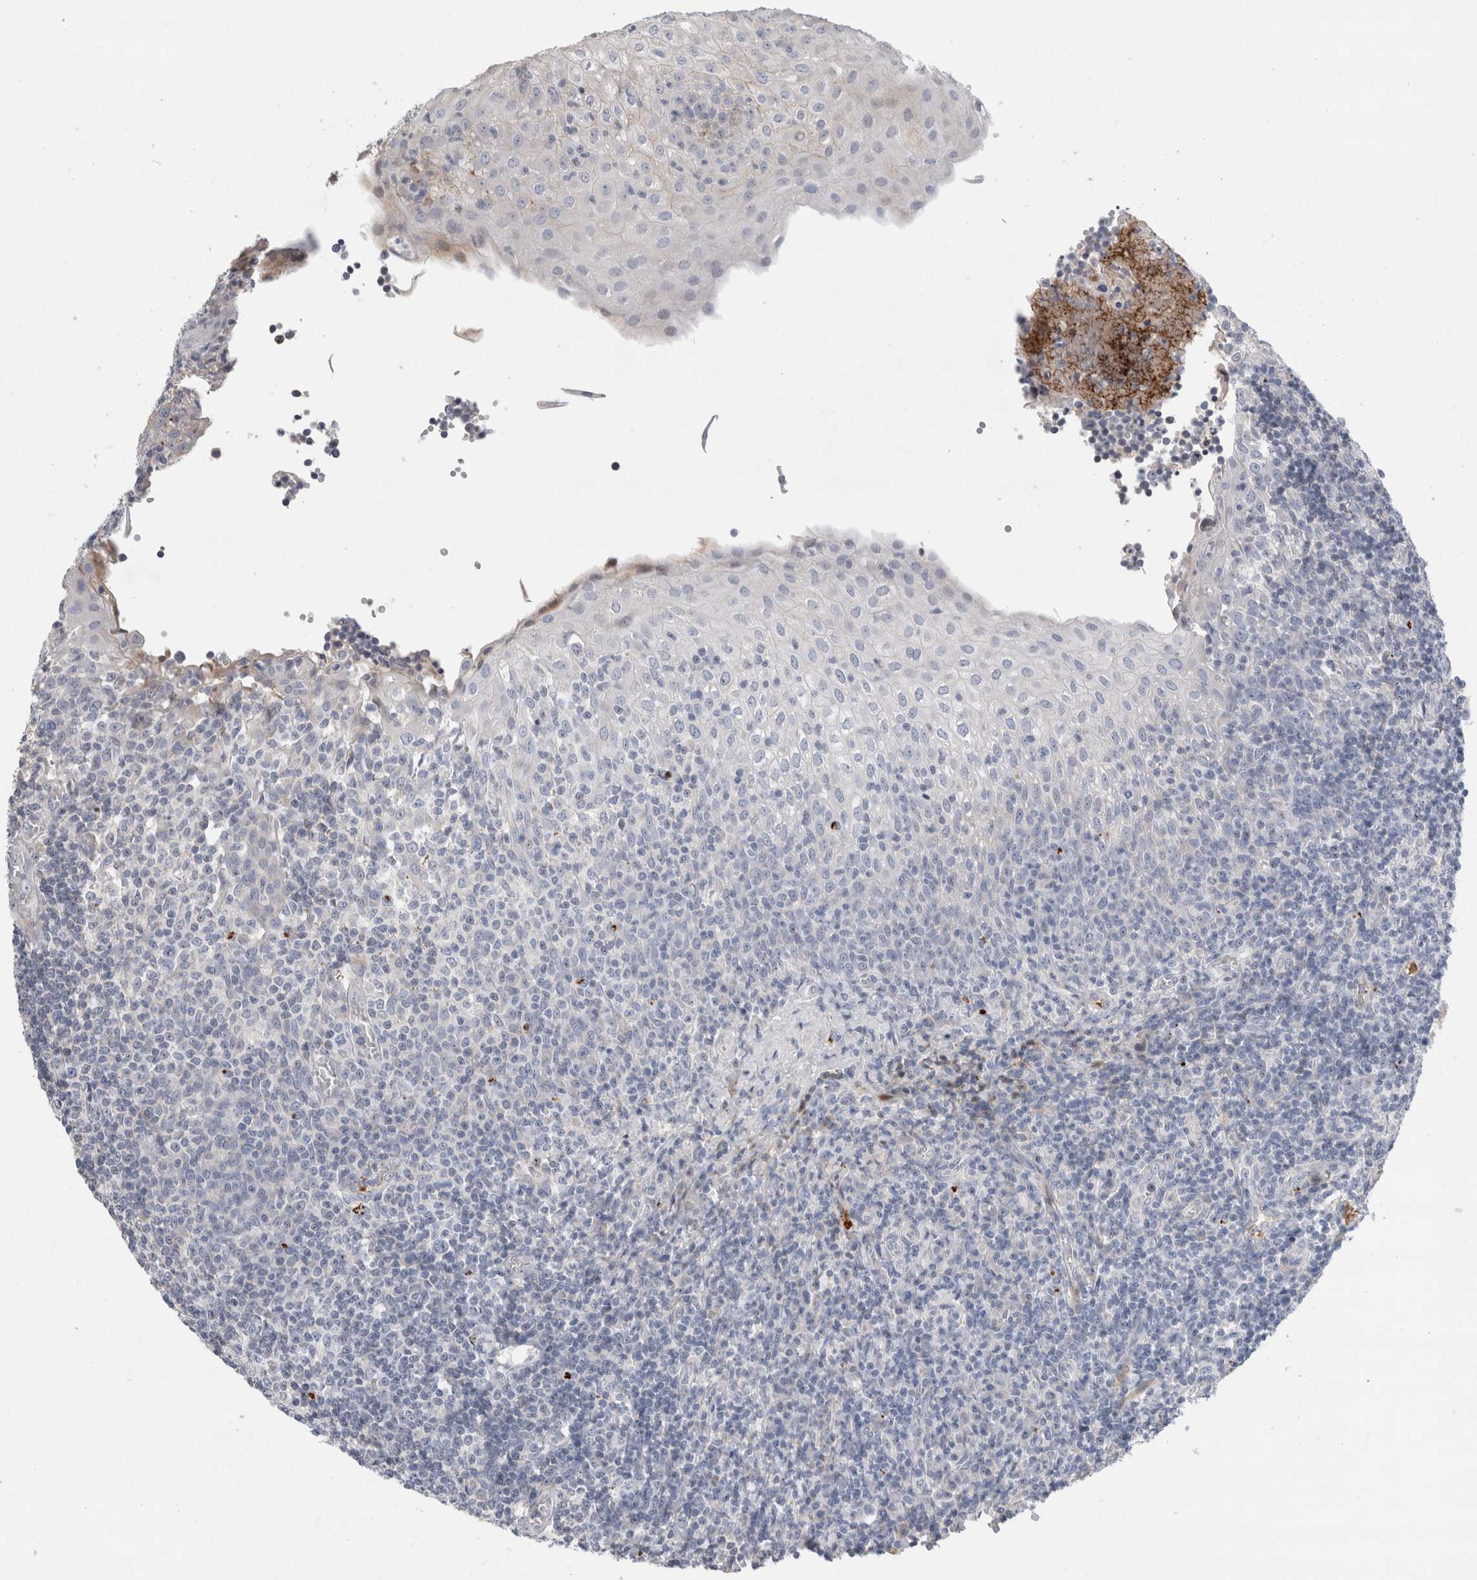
{"staining": {"intensity": "negative", "quantity": "none", "location": "none"}, "tissue": "tonsil", "cell_type": "Germinal center cells", "image_type": "normal", "snomed": [{"axis": "morphology", "description": "Normal tissue, NOS"}, {"axis": "topography", "description": "Tonsil"}], "caption": "The immunohistochemistry histopathology image has no significant expression in germinal center cells of tonsil.", "gene": "ECHDC2", "patient": {"sex": "female", "age": 19}}